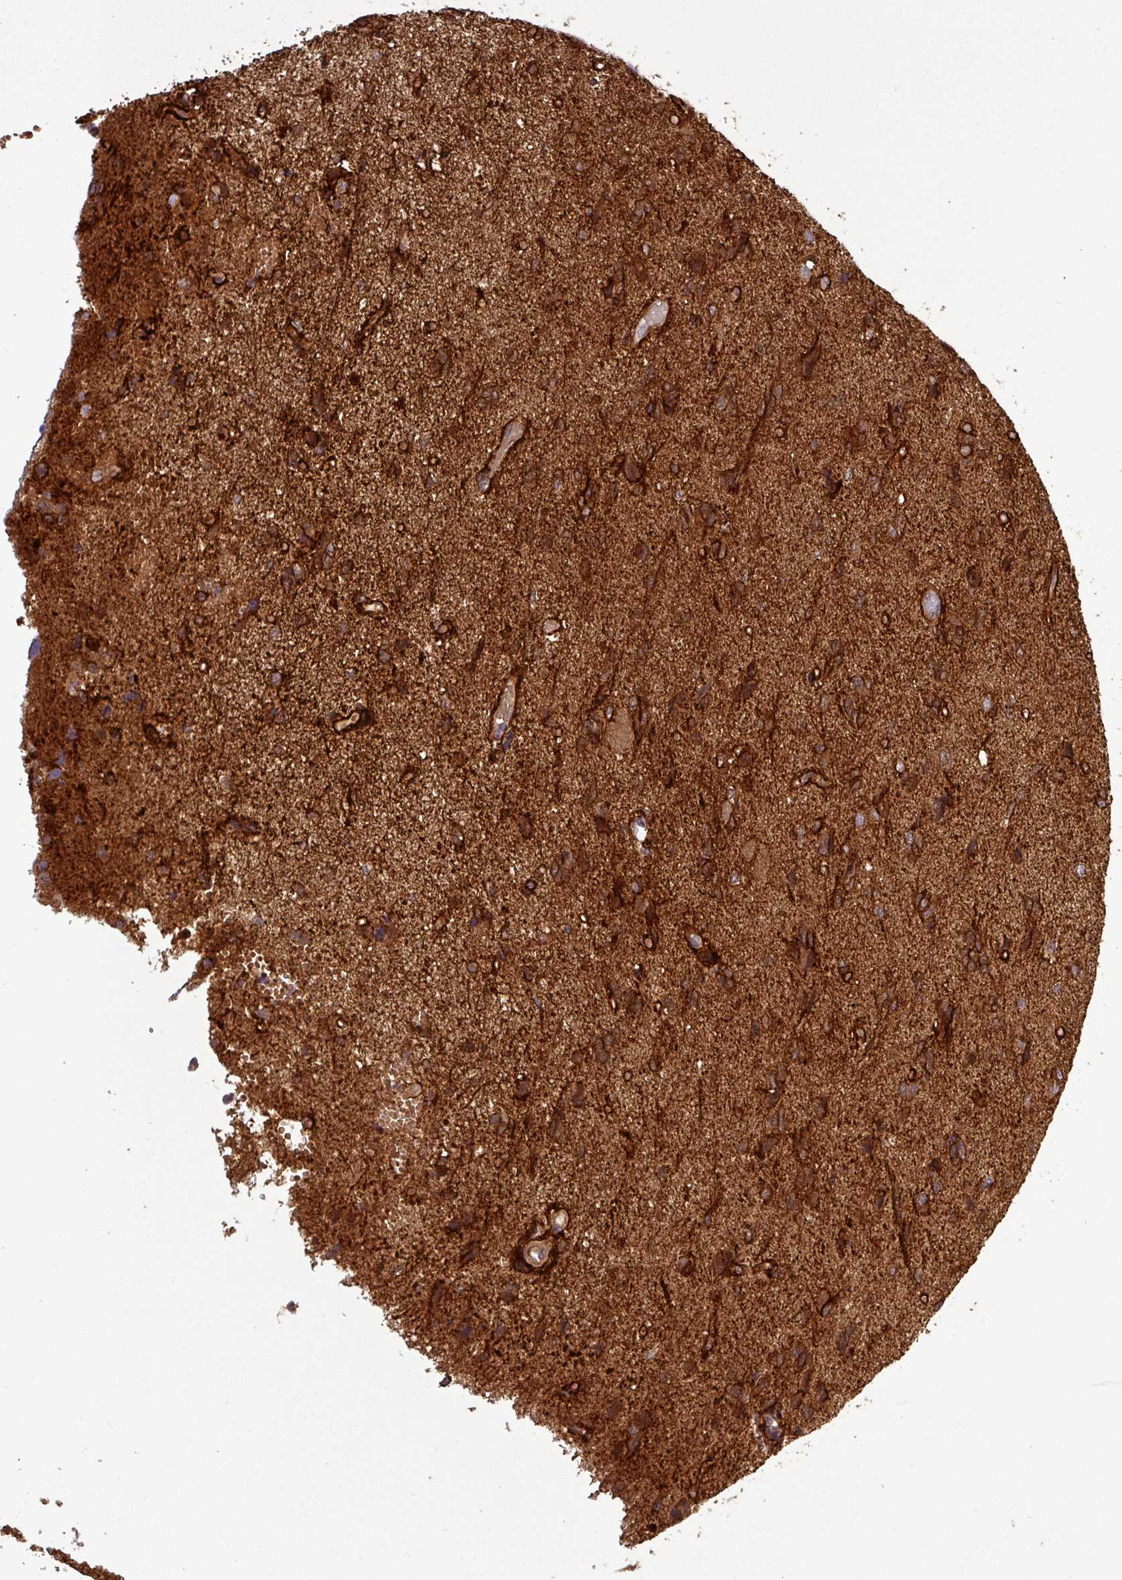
{"staining": {"intensity": "strong", "quantity": ">75%", "location": "cytoplasmic/membranous"}, "tissue": "glioma", "cell_type": "Tumor cells", "image_type": "cancer", "snomed": [{"axis": "morphology", "description": "Glioma, malignant, High grade"}, {"axis": "topography", "description": "Brain"}], "caption": "Tumor cells demonstrate high levels of strong cytoplasmic/membranous staining in approximately >75% of cells in malignant high-grade glioma. (Stains: DAB (3,3'-diaminobenzidine) in brown, nuclei in blue, Microscopy: brightfield microscopy at high magnification).", "gene": "SIRPB2", "patient": {"sex": "female", "age": 59}}